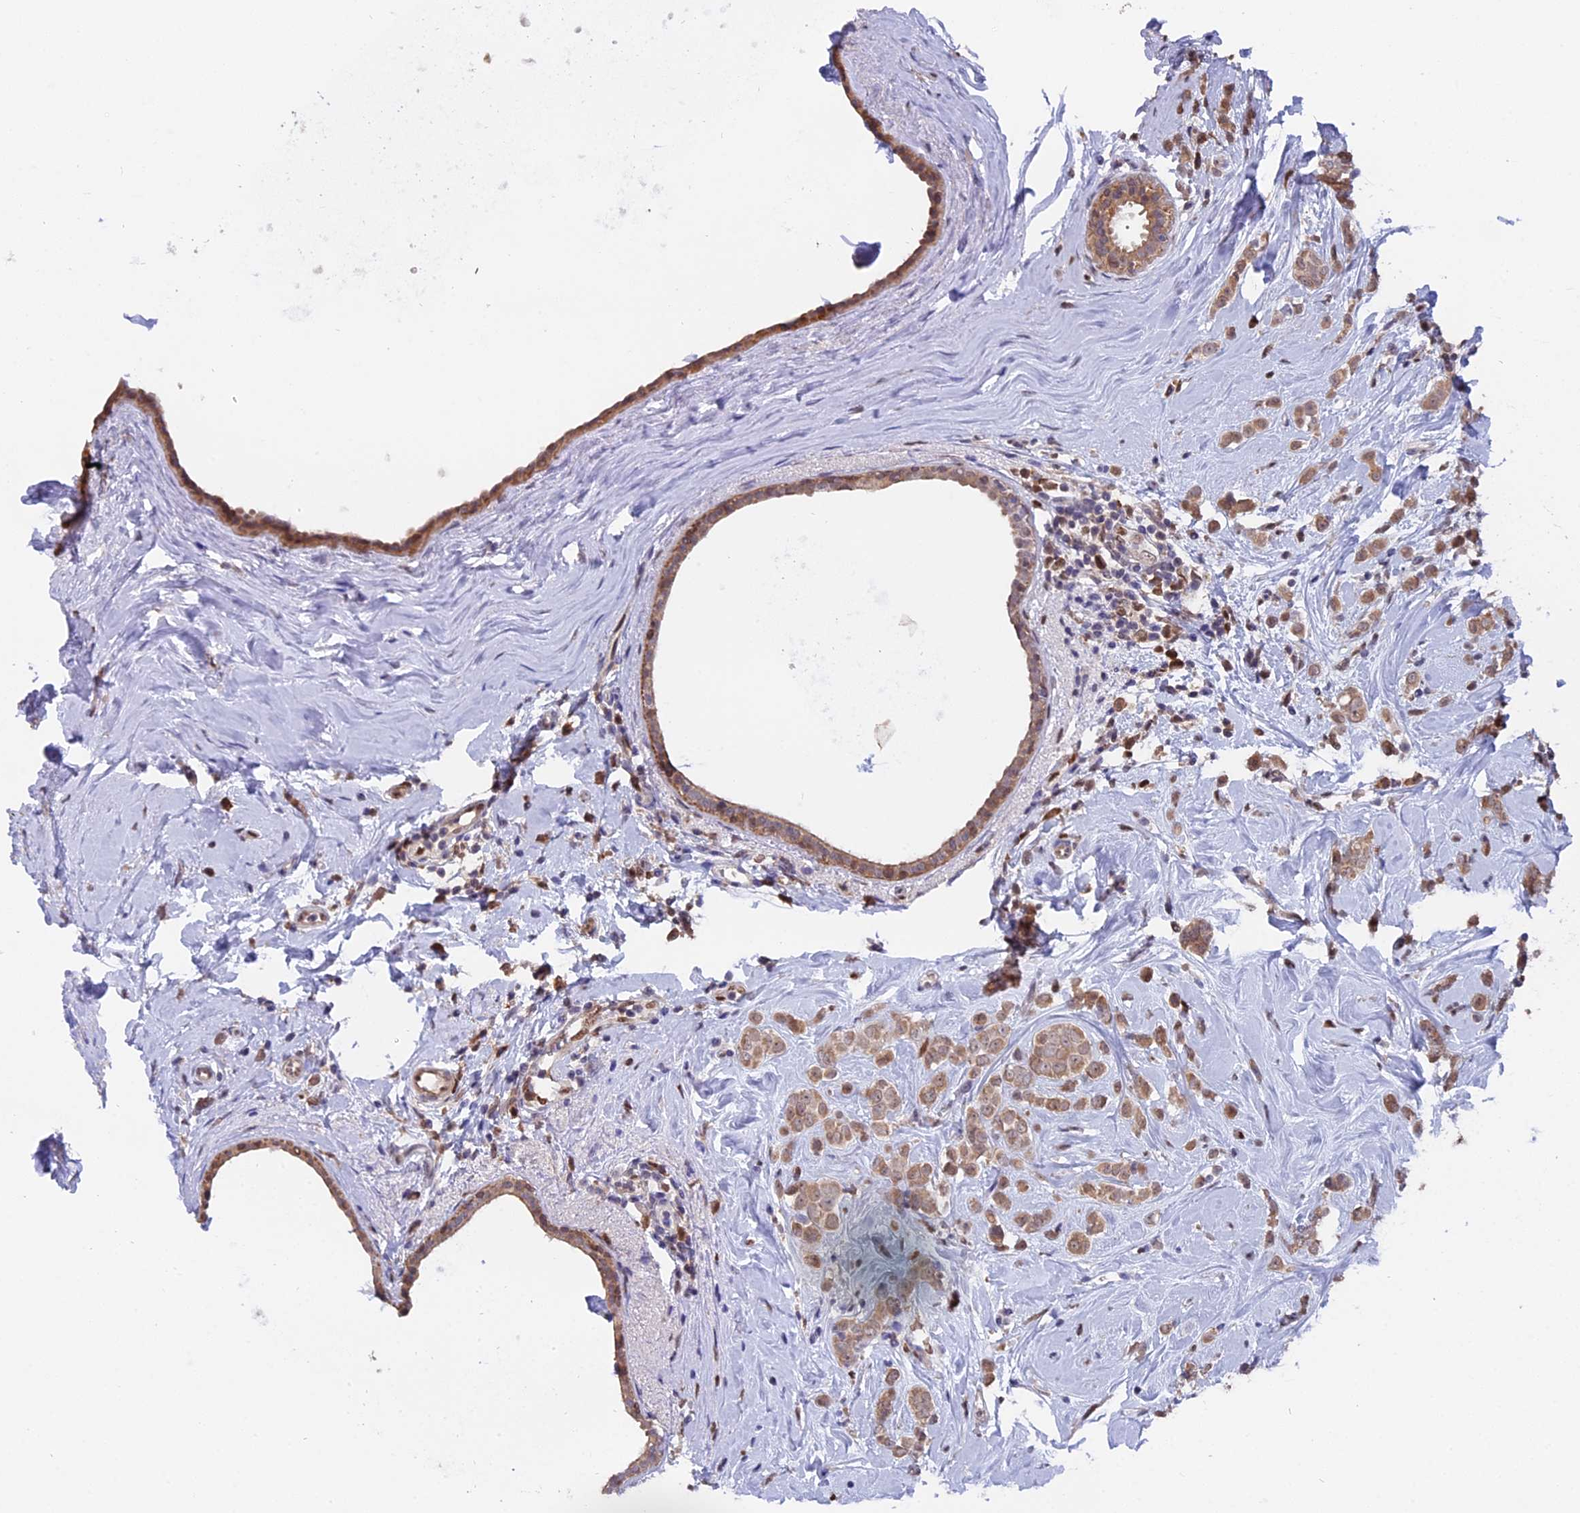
{"staining": {"intensity": "moderate", "quantity": ">75%", "location": "cytoplasmic/membranous"}, "tissue": "breast cancer", "cell_type": "Tumor cells", "image_type": "cancer", "snomed": [{"axis": "morphology", "description": "Lobular carcinoma"}, {"axis": "topography", "description": "Breast"}], "caption": "Immunohistochemical staining of breast cancer (lobular carcinoma) shows medium levels of moderate cytoplasmic/membranous protein staining in approximately >75% of tumor cells.", "gene": "FAM118B", "patient": {"sex": "female", "age": 47}}